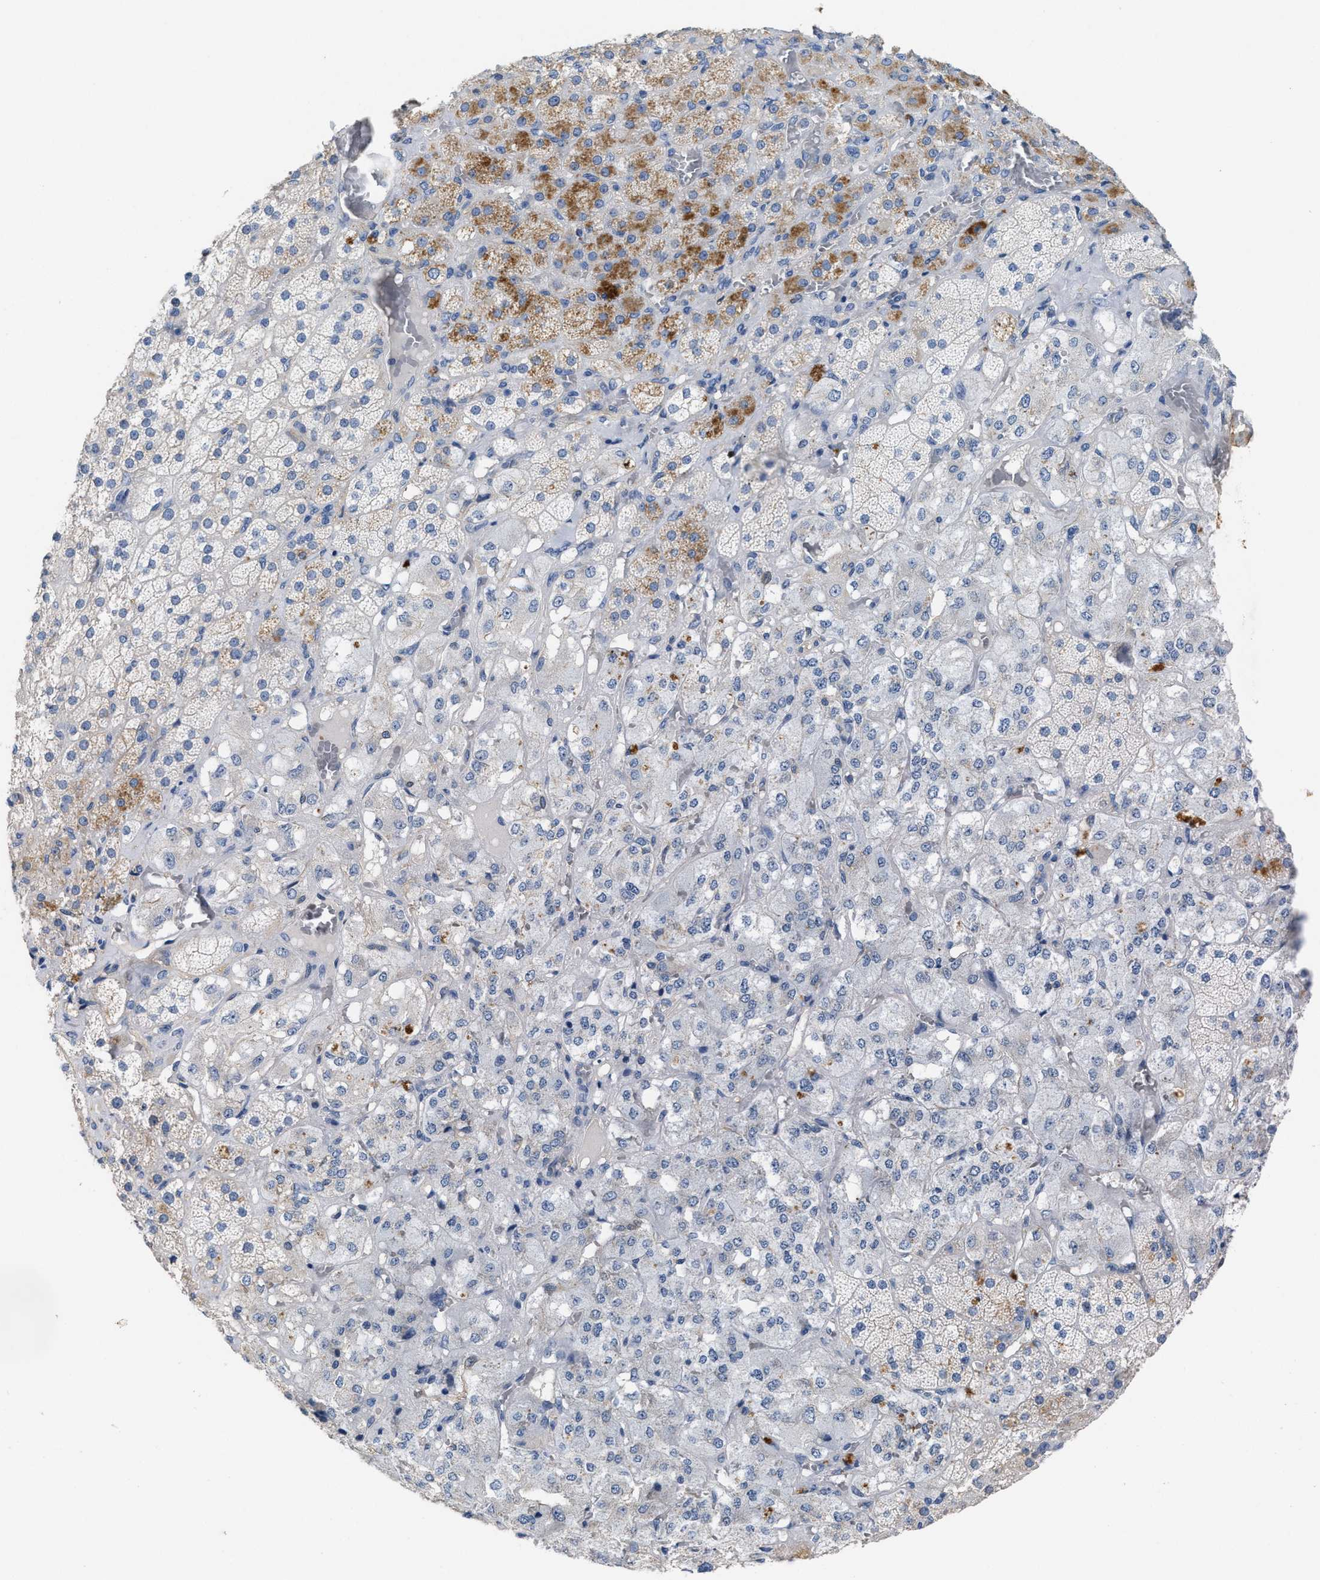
{"staining": {"intensity": "moderate", "quantity": "<25%", "location": "cytoplasmic/membranous"}, "tissue": "adrenal gland", "cell_type": "Glandular cells", "image_type": "normal", "snomed": [{"axis": "morphology", "description": "Normal tissue, NOS"}, {"axis": "topography", "description": "Adrenal gland"}], "caption": "Adrenal gland stained for a protein (brown) demonstrates moderate cytoplasmic/membranous positive positivity in approximately <25% of glandular cells.", "gene": "CPA2", "patient": {"sex": "male", "age": 57}}